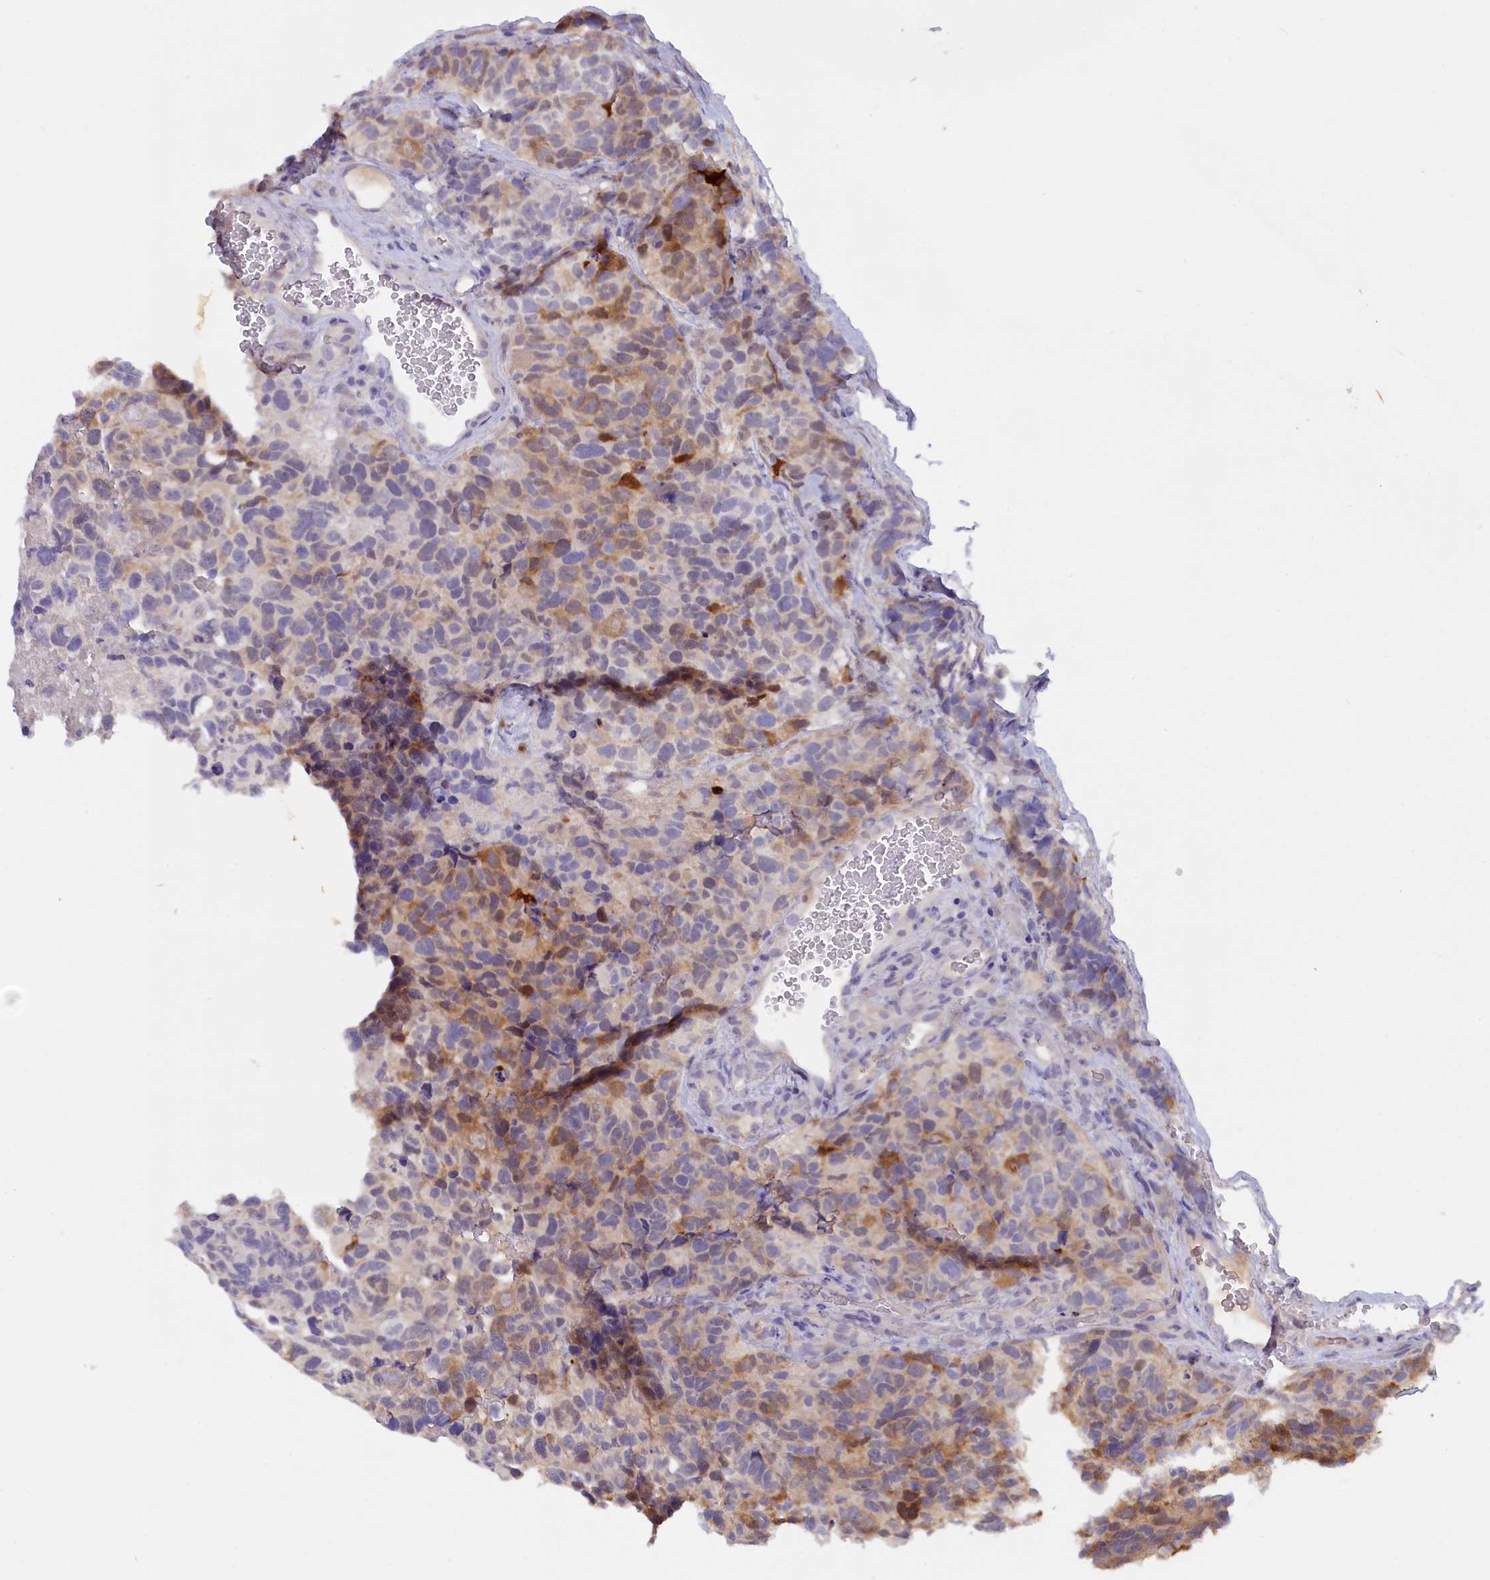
{"staining": {"intensity": "moderate", "quantity": "25%-75%", "location": "cytoplasmic/membranous"}, "tissue": "glioma", "cell_type": "Tumor cells", "image_type": "cancer", "snomed": [{"axis": "morphology", "description": "Glioma, malignant, High grade"}, {"axis": "topography", "description": "Brain"}], "caption": "Brown immunohistochemical staining in high-grade glioma (malignant) displays moderate cytoplasmic/membranous expression in approximately 25%-75% of tumor cells. (Stains: DAB (3,3'-diaminobenzidine) in brown, nuclei in blue, Microscopy: brightfield microscopy at high magnification).", "gene": "ZSWIM4", "patient": {"sex": "male", "age": 69}}